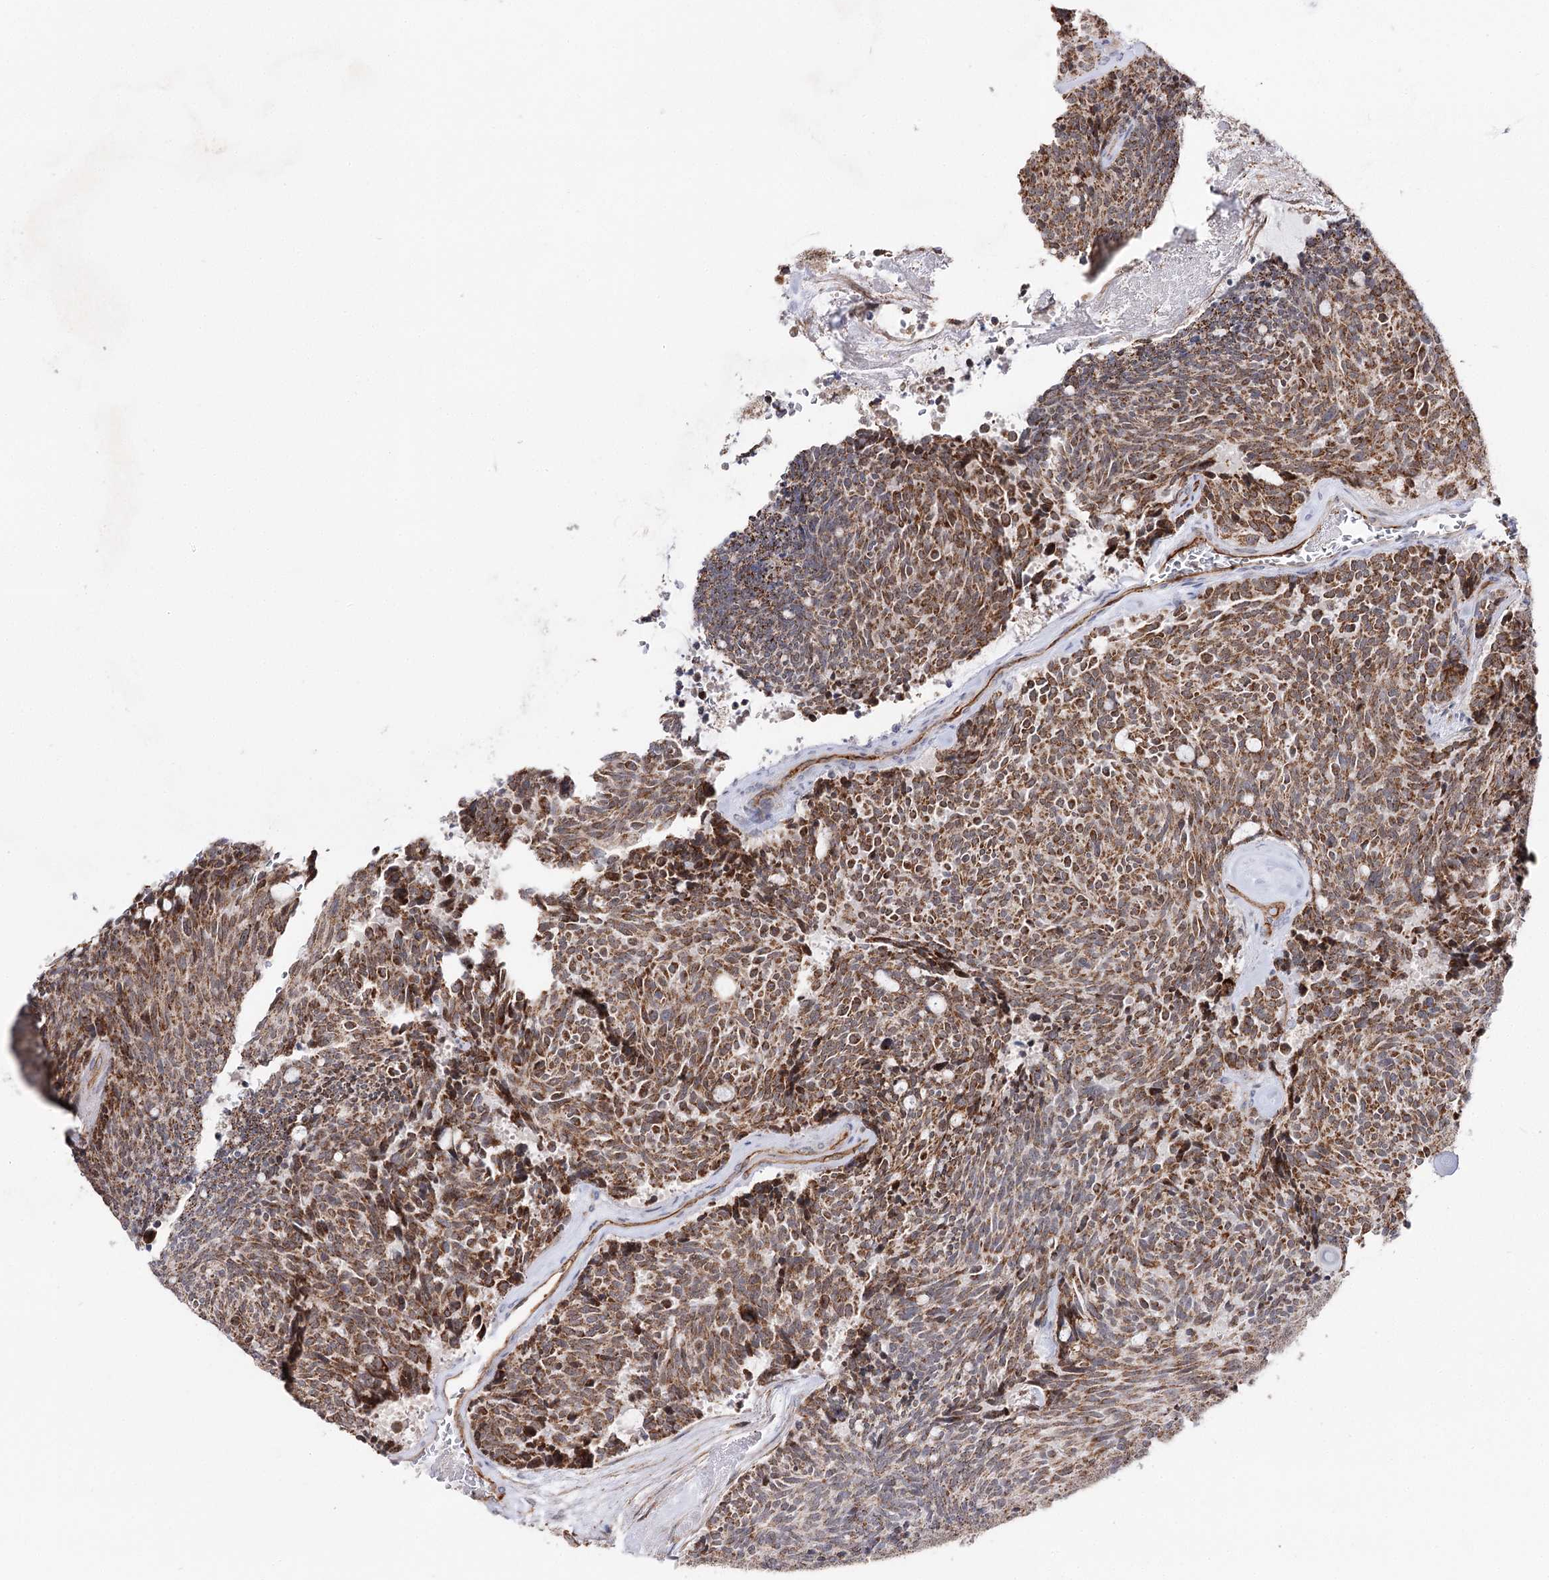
{"staining": {"intensity": "moderate", "quantity": ">75%", "location": "cytoplasmic/membranous"}, "tissue": "carcinoid", "cell_type": "Tumor cells", "image_type": "cancer", "snomed": [{"axis": "morphology", "description": "Carcinoid, malignant, NOS"}, {"axis": "topography", "description": "Pancreas"}], "caption": "Tumor cells demonstrate medium levels of moderate cytoplasmic/membranous staining in about >75% of cells in malignant carcinoid.", "gene": "CBR4", "patient": {"sex": "female", "age": 54}}